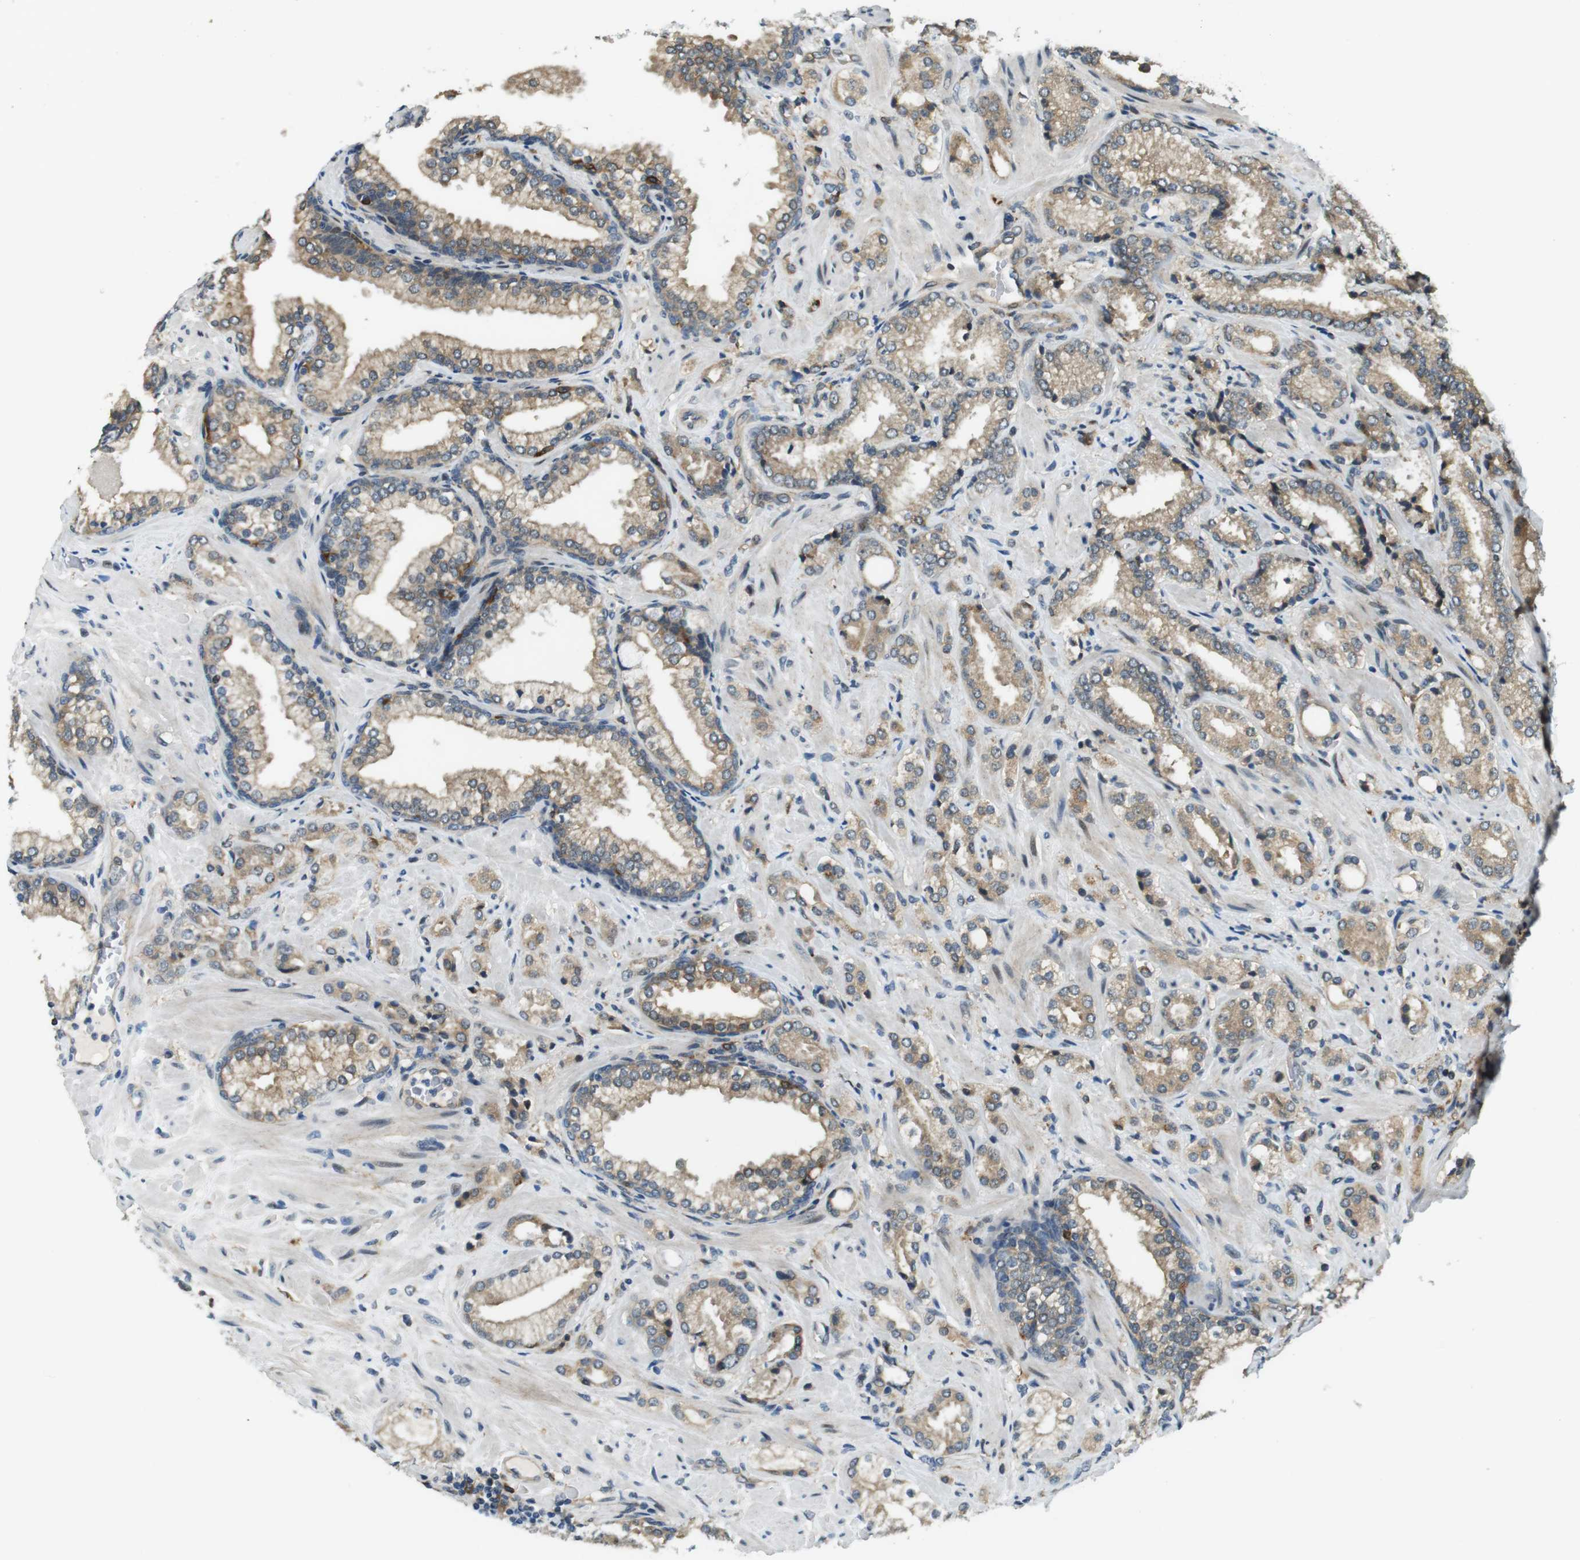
{"staining": {"intensity": "moderate", "quantity": ">75%", "location": "cytoplasmic/membranous"}, "tissue": "prostate cancer", "cell_type": "Tumor cells", "image_type": "cancer", "snomed": [{"axis": "morphology", "description": "Adenocarcinoma, High grade"}, {"axis": "topography", "description": "Prostate"}], "caption": "The immunohistochemical stain highlights moderate cytoplasmic/membranous expression in tumor cells of prostate cancer (adenocarcinoma (high-grade)) tissue.", "gene": "PALD1", "patient": {"sex": "male", "age": 64}}